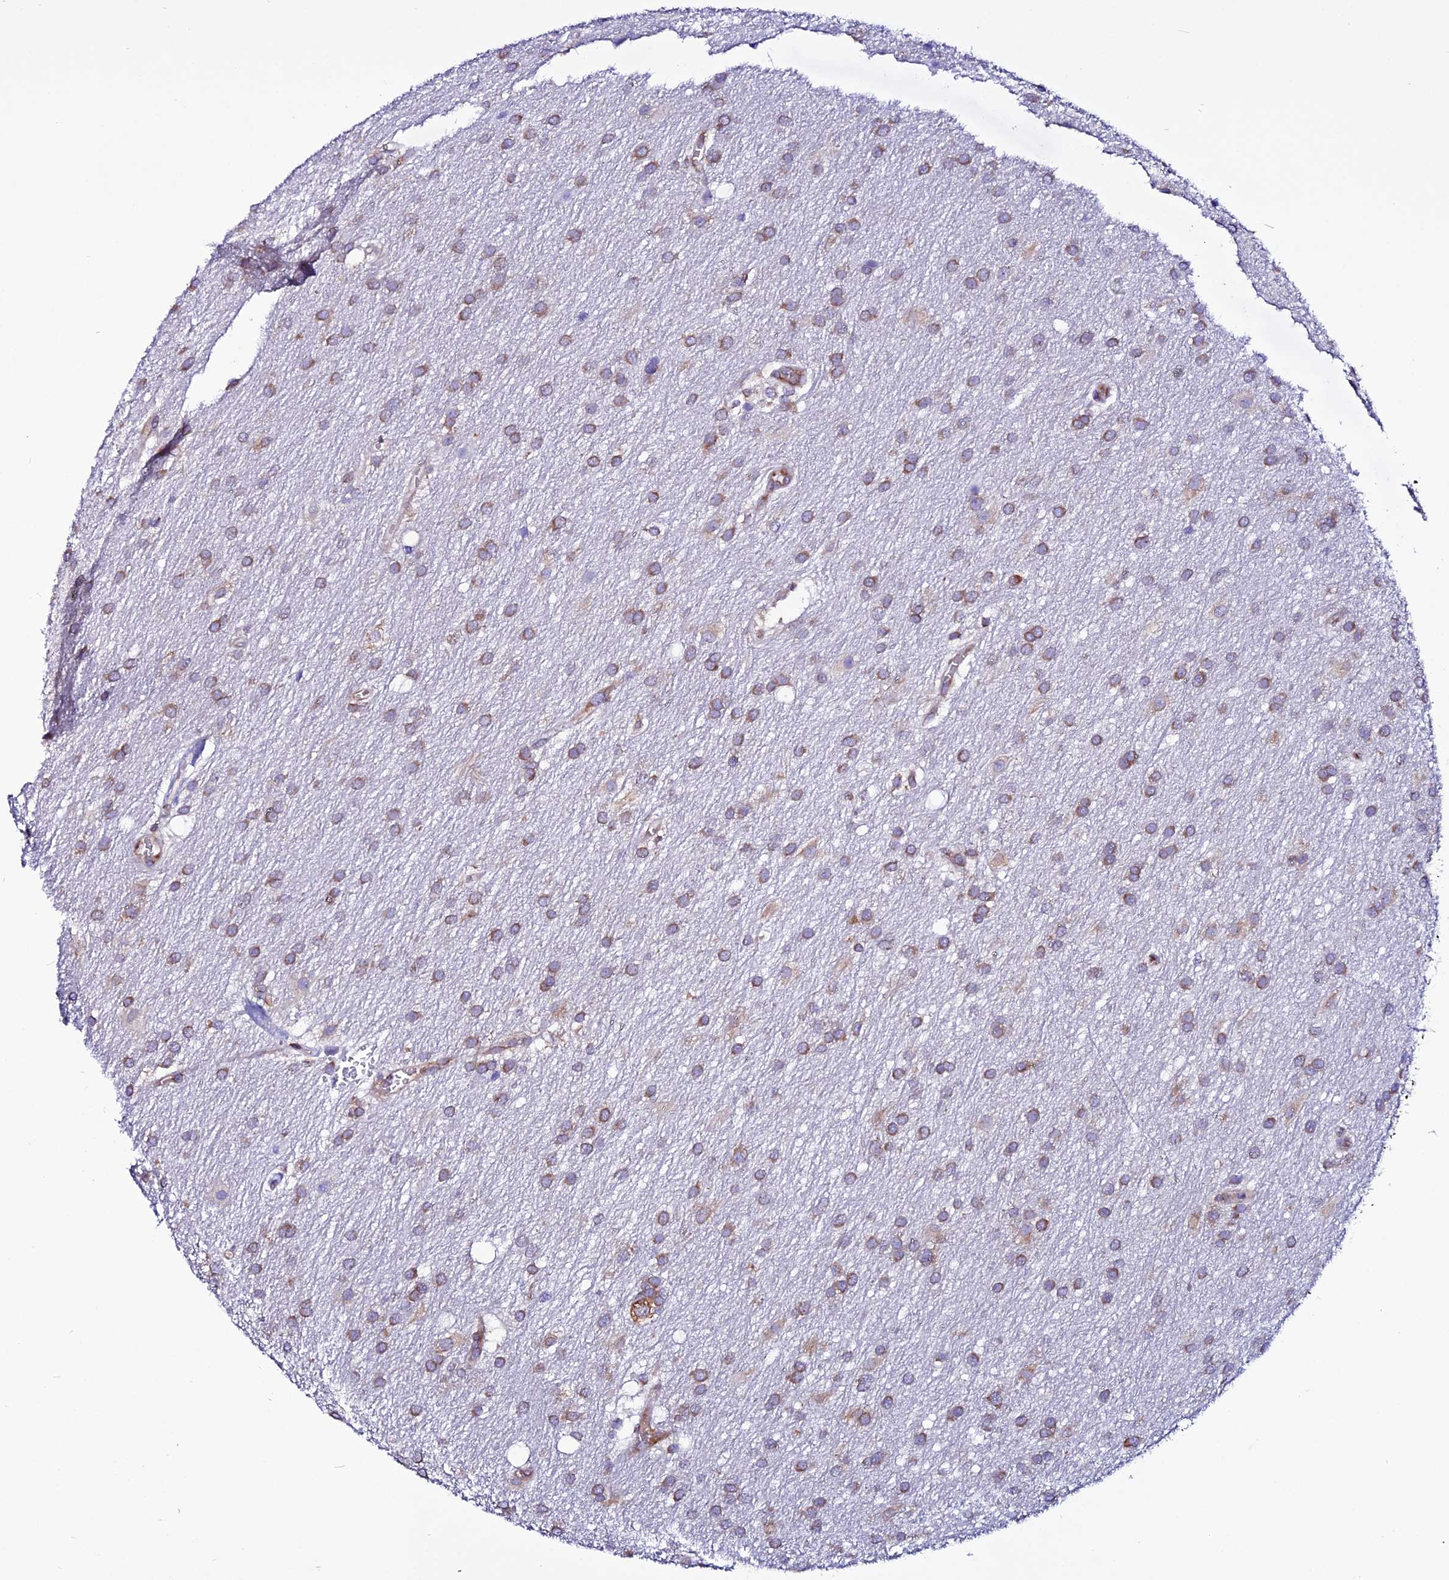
{"staining": {"intensity": "moderate", "quantity": ">75%", "location": "cytoplasmic/membranous"}, "tissue": "glioma", "cell_type": "Tumor cells", "image_type": "cancer", "snomed": [{"axis": "morphology", "description": "Glioma, malignant, Low grade"}, {"axis": "topography", "description": "Brain"}], "caption": "Protein expression analysis of human glioma reveals moderate cytoplasmic/membranous expression in about >75% of tumor cells. Immunohistochemistry (ihc) stains the protein in brown and the nuclei are stained blue.", "gene": "EEF1G", "patient": {"sex": "male", "age": 66}}